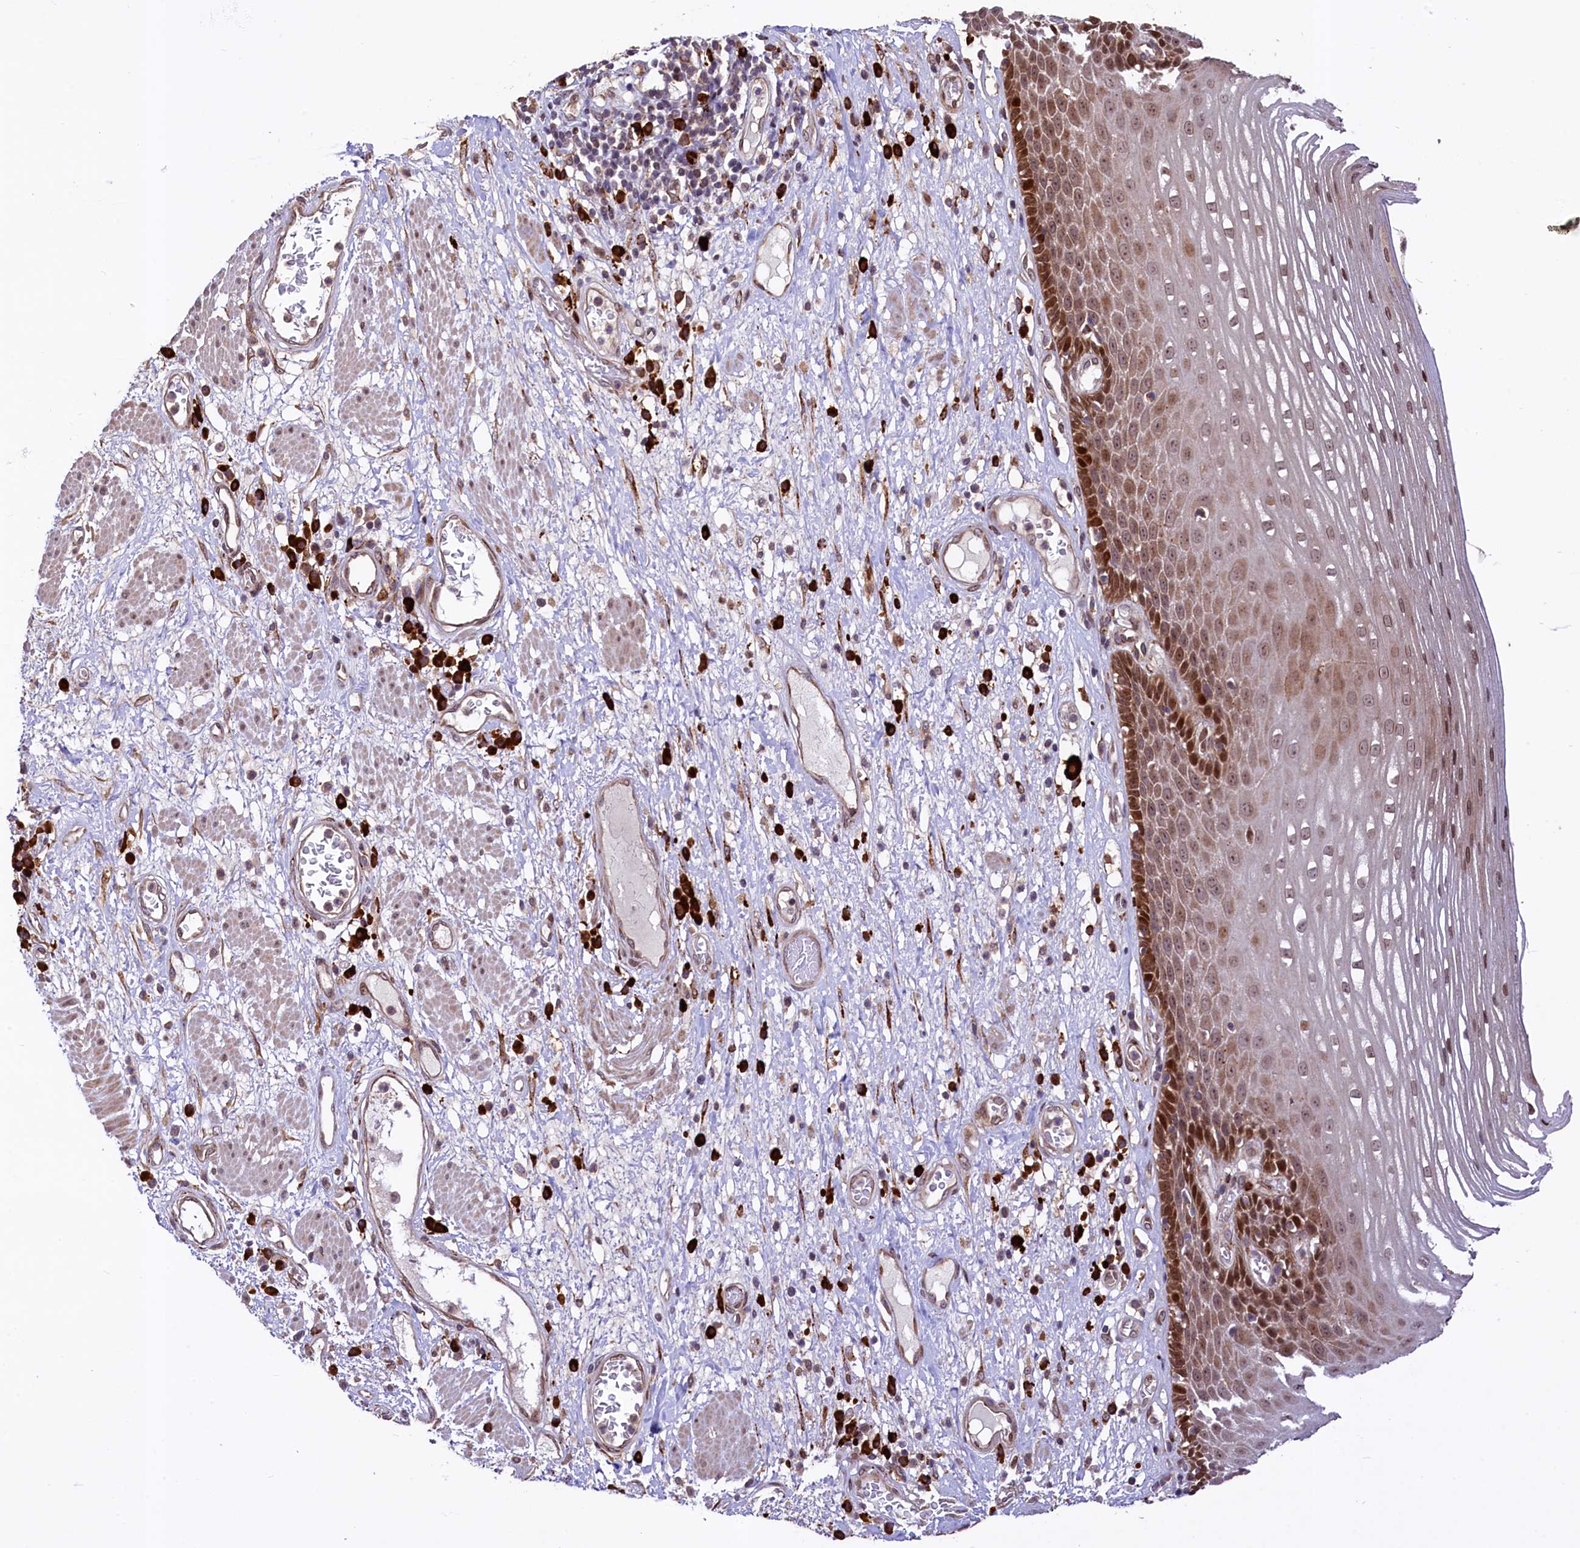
{"staining": {"intensity": "moderate", "quantity": "25%-75%", "location": "cytoplasmic/membranous,nuclear"}, "tissue": "esophagus", "cell_type": "Squamous epithelial cells", "image_type": "normal", "snomed": [{"axis": "morphology", "description": "Normal tissue, NOS"}, {"axis": "morphology", "description": "Adenocarcinoma, NOS"}, {"axis": "topography", "description": "Esophagus"}], "caption": "Protein staining of benign esophagus shows moderate cytoplasmic/membranous,nuclear positivity in approximately 25%-75% of squamous epithelial cells. The protein is stained brown, and the nuclei are stained in blue (DAB (3,3'-diaminobenzidine) IHC with brightfield microscopy, high magnification).", "gene": "C5orf15", "patient": {"sex": "male", "age": 62}}